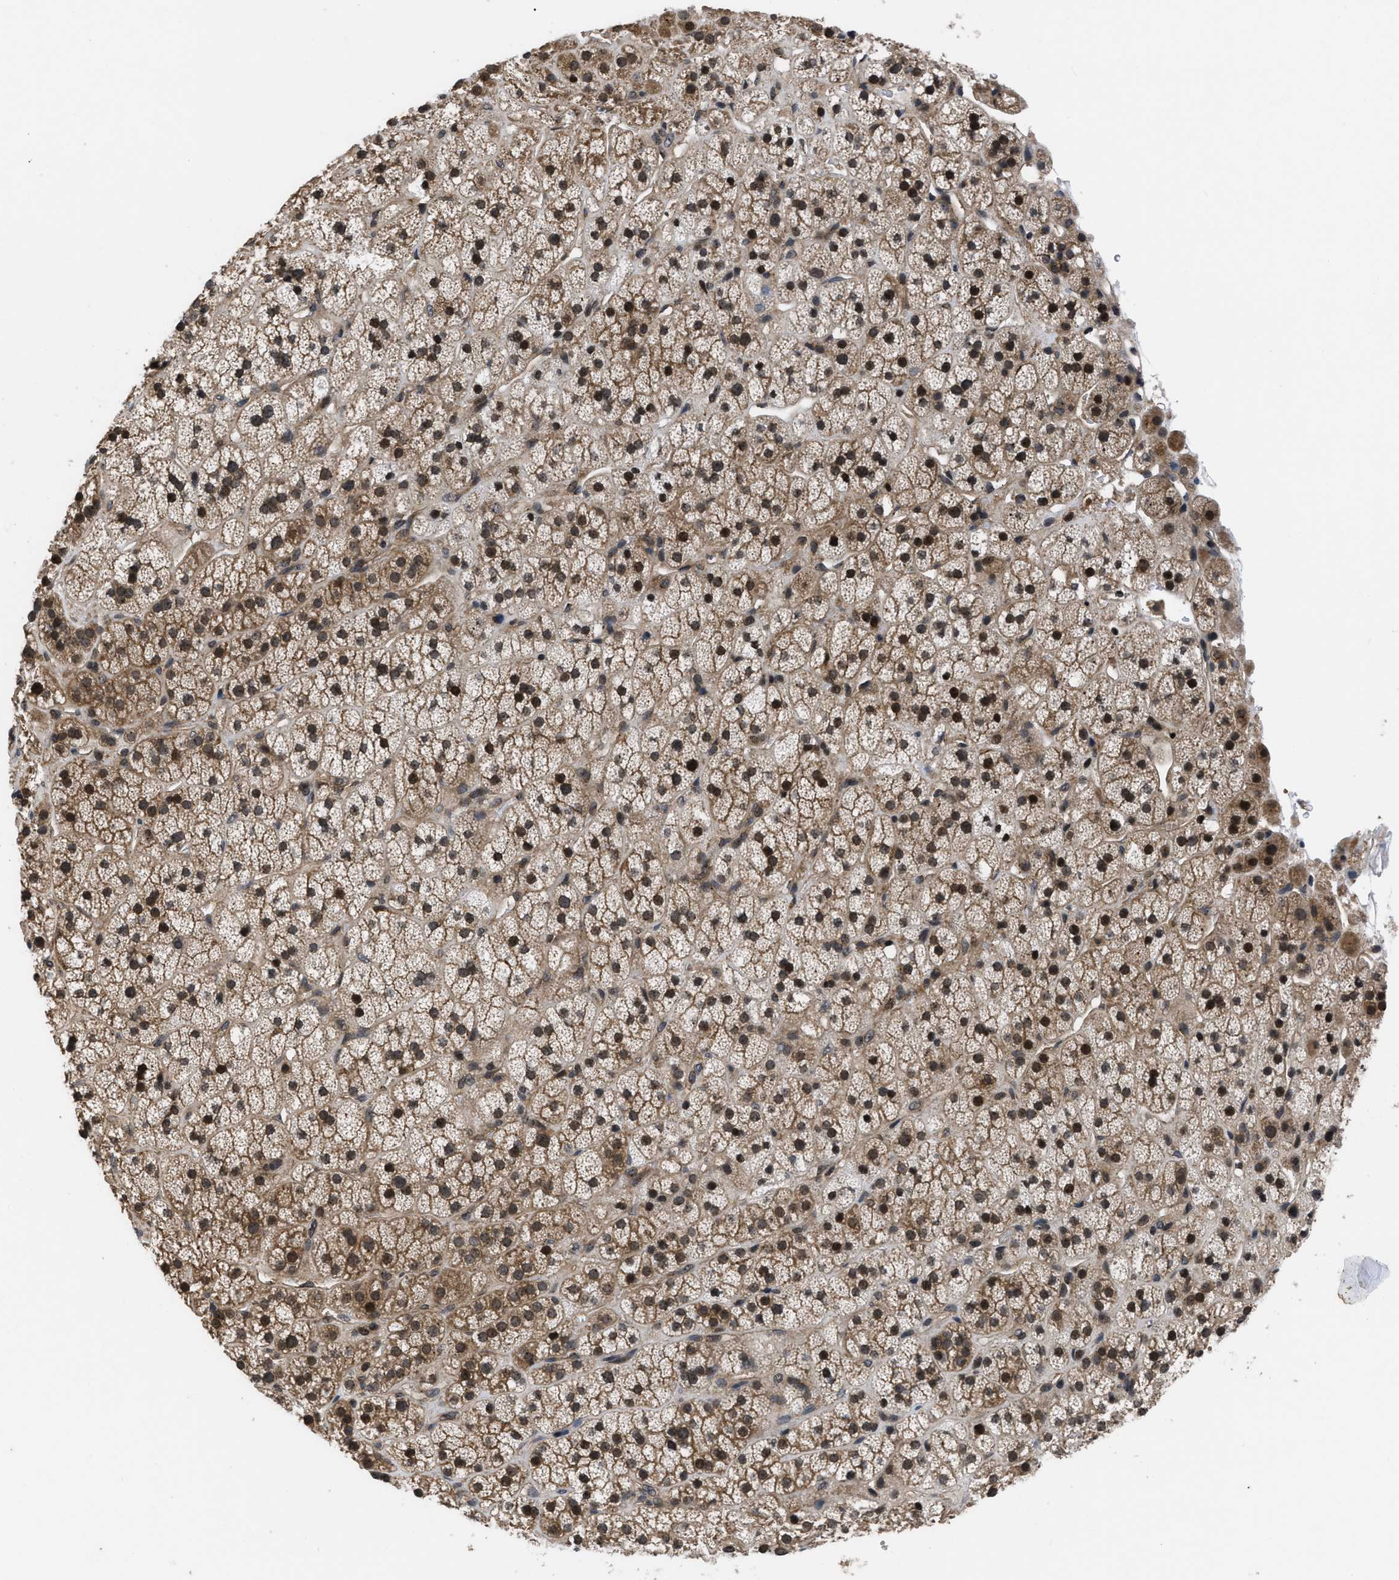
{"staining": {"intensity": "moderate", "quantity": ">75%", "location": "cytoplasmic/membranous,nuclear"}, "tissue": "adrenal gland", "cell_type": "Glandular cells", "image_type": "normal", "snomed": [{"axis": "morphology", "description": "Normal tissue, NOS"}, {"axis": "topography", "description": "Adrenal gland"}], "caption": "High-magnification brightfield microscopy of unremarkable adrenal gland stained with DAB (3,3'-diaminobenzidine) (brown) and counterstained with hematoxylin (blue). glandular cells exhibit moderate cytoplasmic/membranous,nuclear staining is identified in approximately>75% of cells.", "gene": "DNAJC14", "patient": {"sex": "male", "age": 56}}